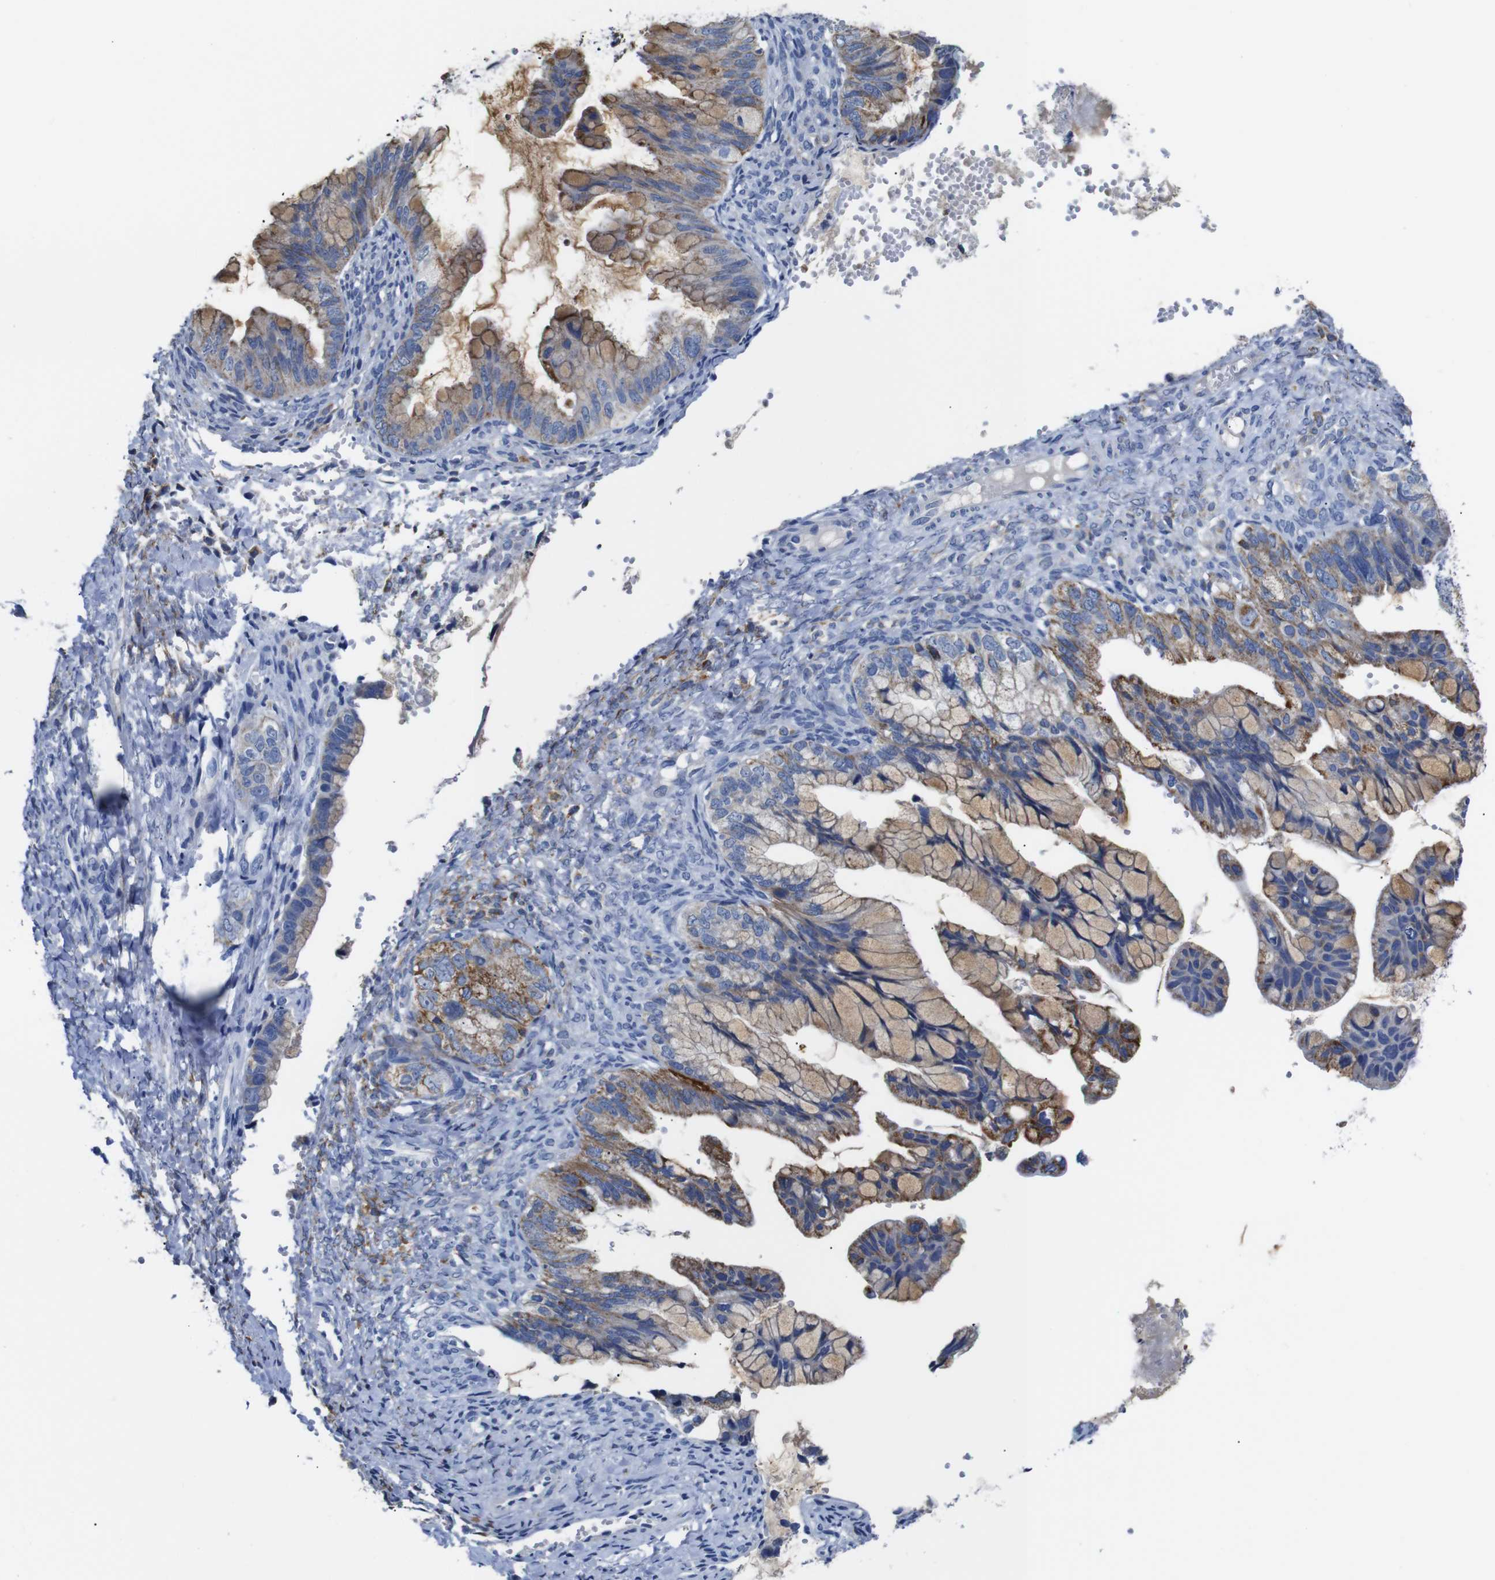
{"staining": {"intensity": "moderate", "quantity": ">75%", "location": "cytoplasmic/membranous"}, "tissue": "ovarian cancer", "cell_type": "Tumor cells", "image_type": "cancer", "snomed": [{"axis": "morphology", "description": "Cystadenocarcinoma, mucinous, NOS"}, {"axis": "topography", "description": "Ovary"}], "caption": "IHC micrograph of ovarian cancer stained for a protein (brown), which exhibits medium levels of moderate cytoplasmic/membranous positivity in about >75% of tumor cells.", "gene": "MAOA", "patient": {"sex": "female", "age": 36}}